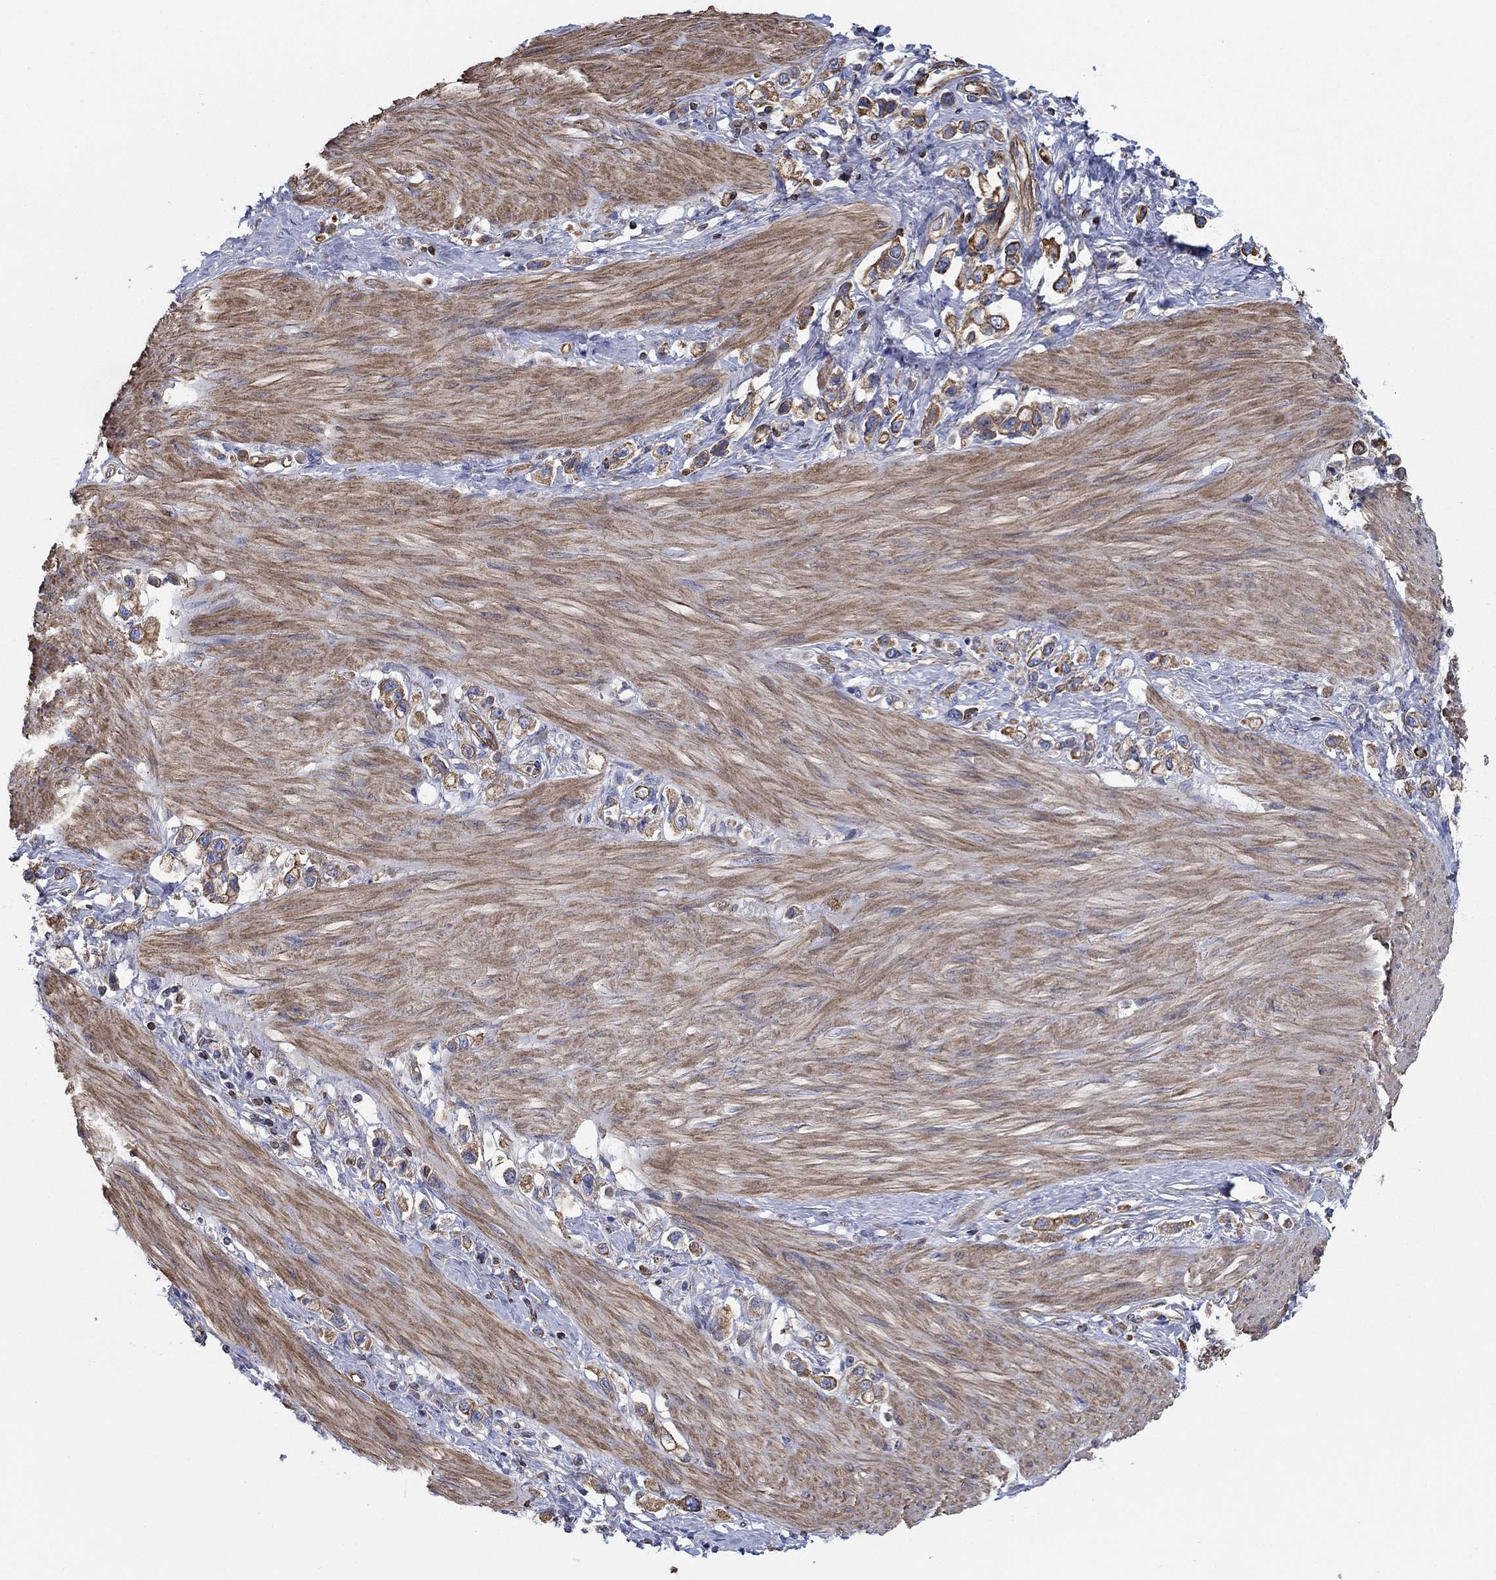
{"staining": {"intensity": "strong", "quantity": "25%-75%", "location": "cytoplasmic/membranous"}, "tissue": "stomach cancer", "cell_type": "Tumor cells", "image_type": "cancer", "snomed": [{"axis": "morphology", "description": "Normal tissue, NOS"}, {"axis": "morphology", "description": "Adenocarcinoma, NOS"}, {"axis": "morphology", "description": "Adenocarcinoma, High grade"}, {"axis": "topography", "description": "Stomach, upper"}, {"axis": "topography", "description": "Stomach"}], "caption": "Protein expression analysis of human adenocarcinoma (high-grade) (stomach) reveals strong cytoplasmic/membranous positivity in approximately 25%-75% of tumor cells.", "gene": "FMN1", "patient": {"sex": "female", "age": 65}}